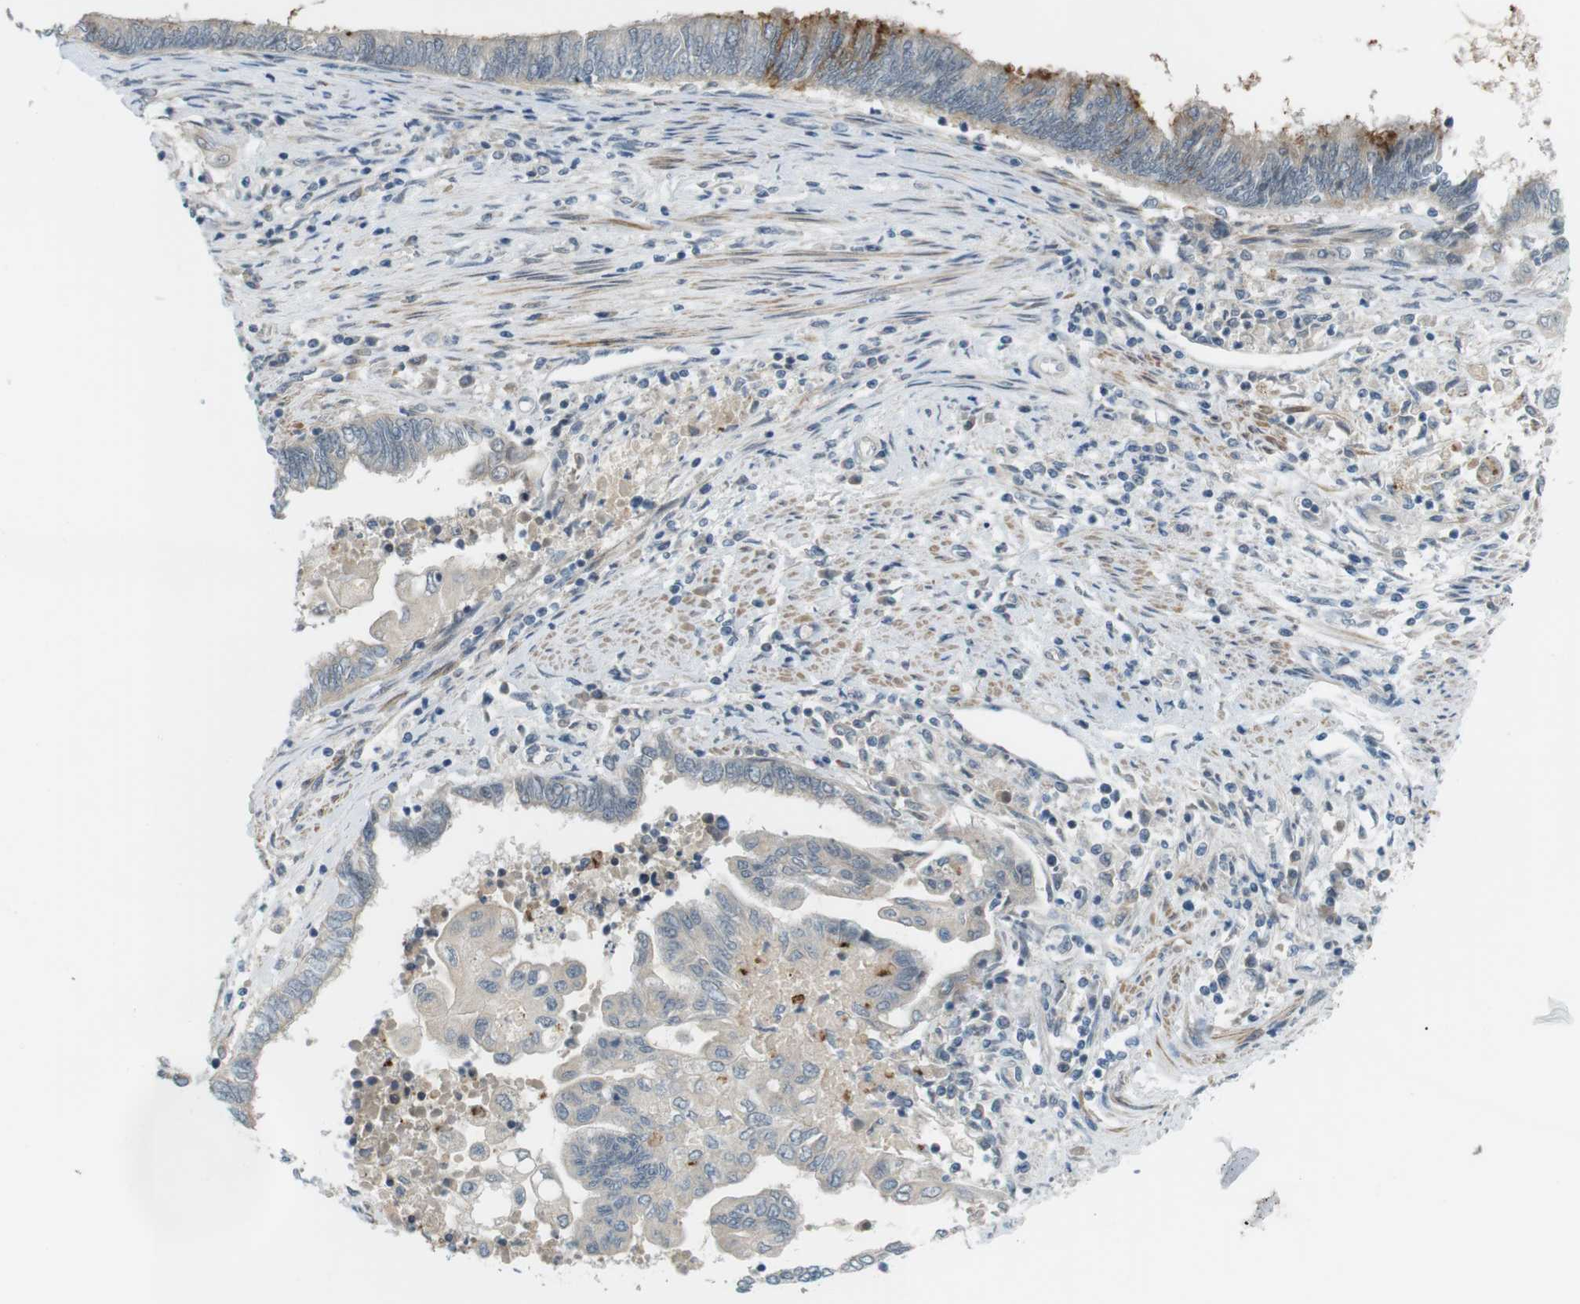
{"staining": {"intensity": "strong", "quantity": "<25%", "location": "cytoplasmic/membranous"}, "tissue": "endometrial cancer", "cell_type": "Tumor cells", "image_type": "cancer", "snomed": [{"axis": "morphology", "description": "Adenocarcinoma, NOS"}, {"axis": "topography", "description": "Uterus"}, {"axis": "topography", "description": "Endometrium"}], "caption": "A brown stain labels strong cytoplasmic/membranous positivity of a protein in endometrial adenocarcinoma tumor cells. (DAB IHC with brightfield microscopy, high magnification).", "gene": "RTN3", "patient": {"sex": "female", "age": 70}}